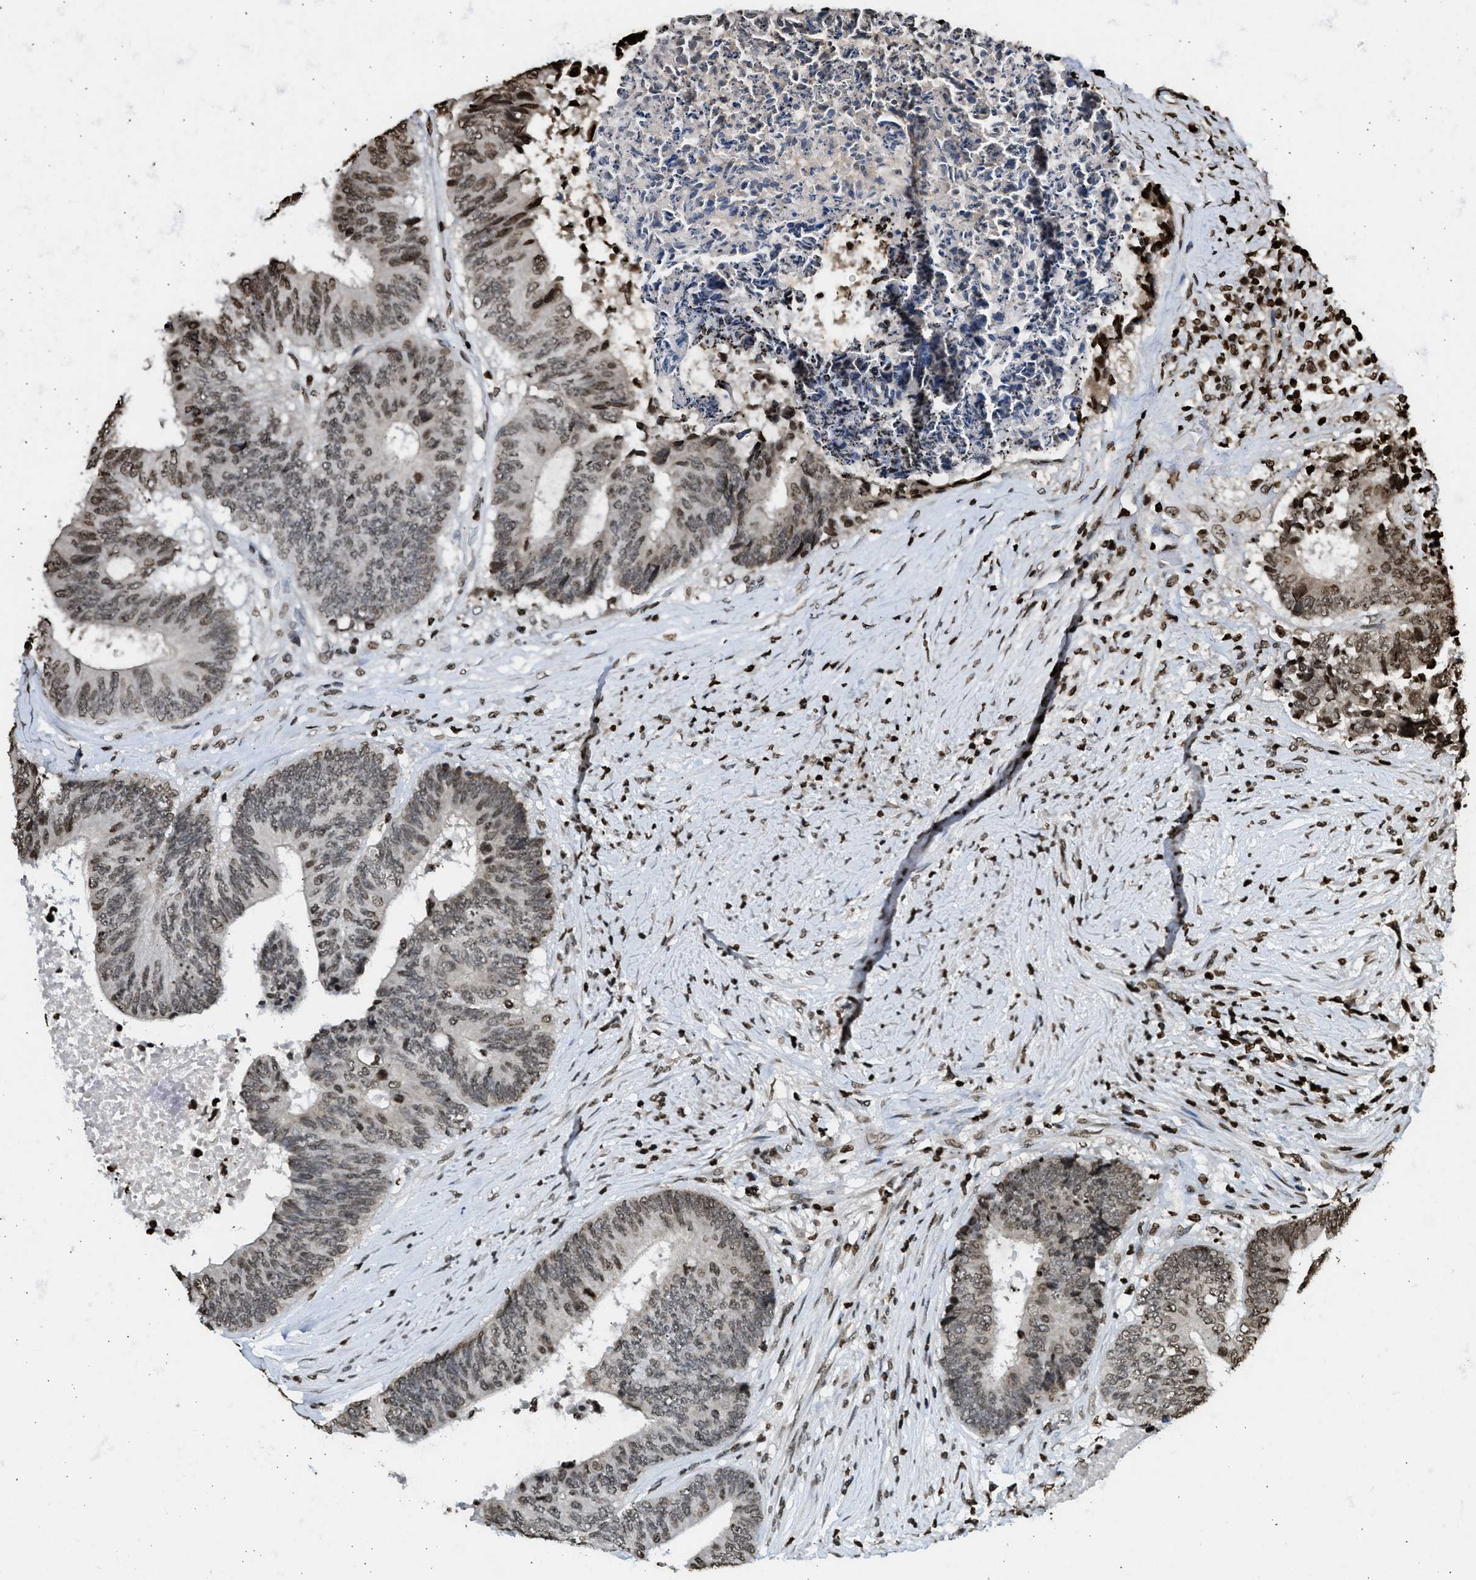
{"staining": {"intensity": "weak", "quantity": ">75%", "location": "nuclear"}, "tissue": "colorectal cancer", "cell_type": "Tumor cells", "image_type": "cancer", "snomed": [{"axis": "morphology", "description": "Adenocarcinoma, NOS"}, {"axis": "topography", "description": "Rectum"}], "caption": "Weak nuclear expression for a protein is seen in about >75% of tumor cells of colorectal adenocarcinoma using IHC.", "gene": "RRAGC", "patient": {"sex": "male", "age": 72}}